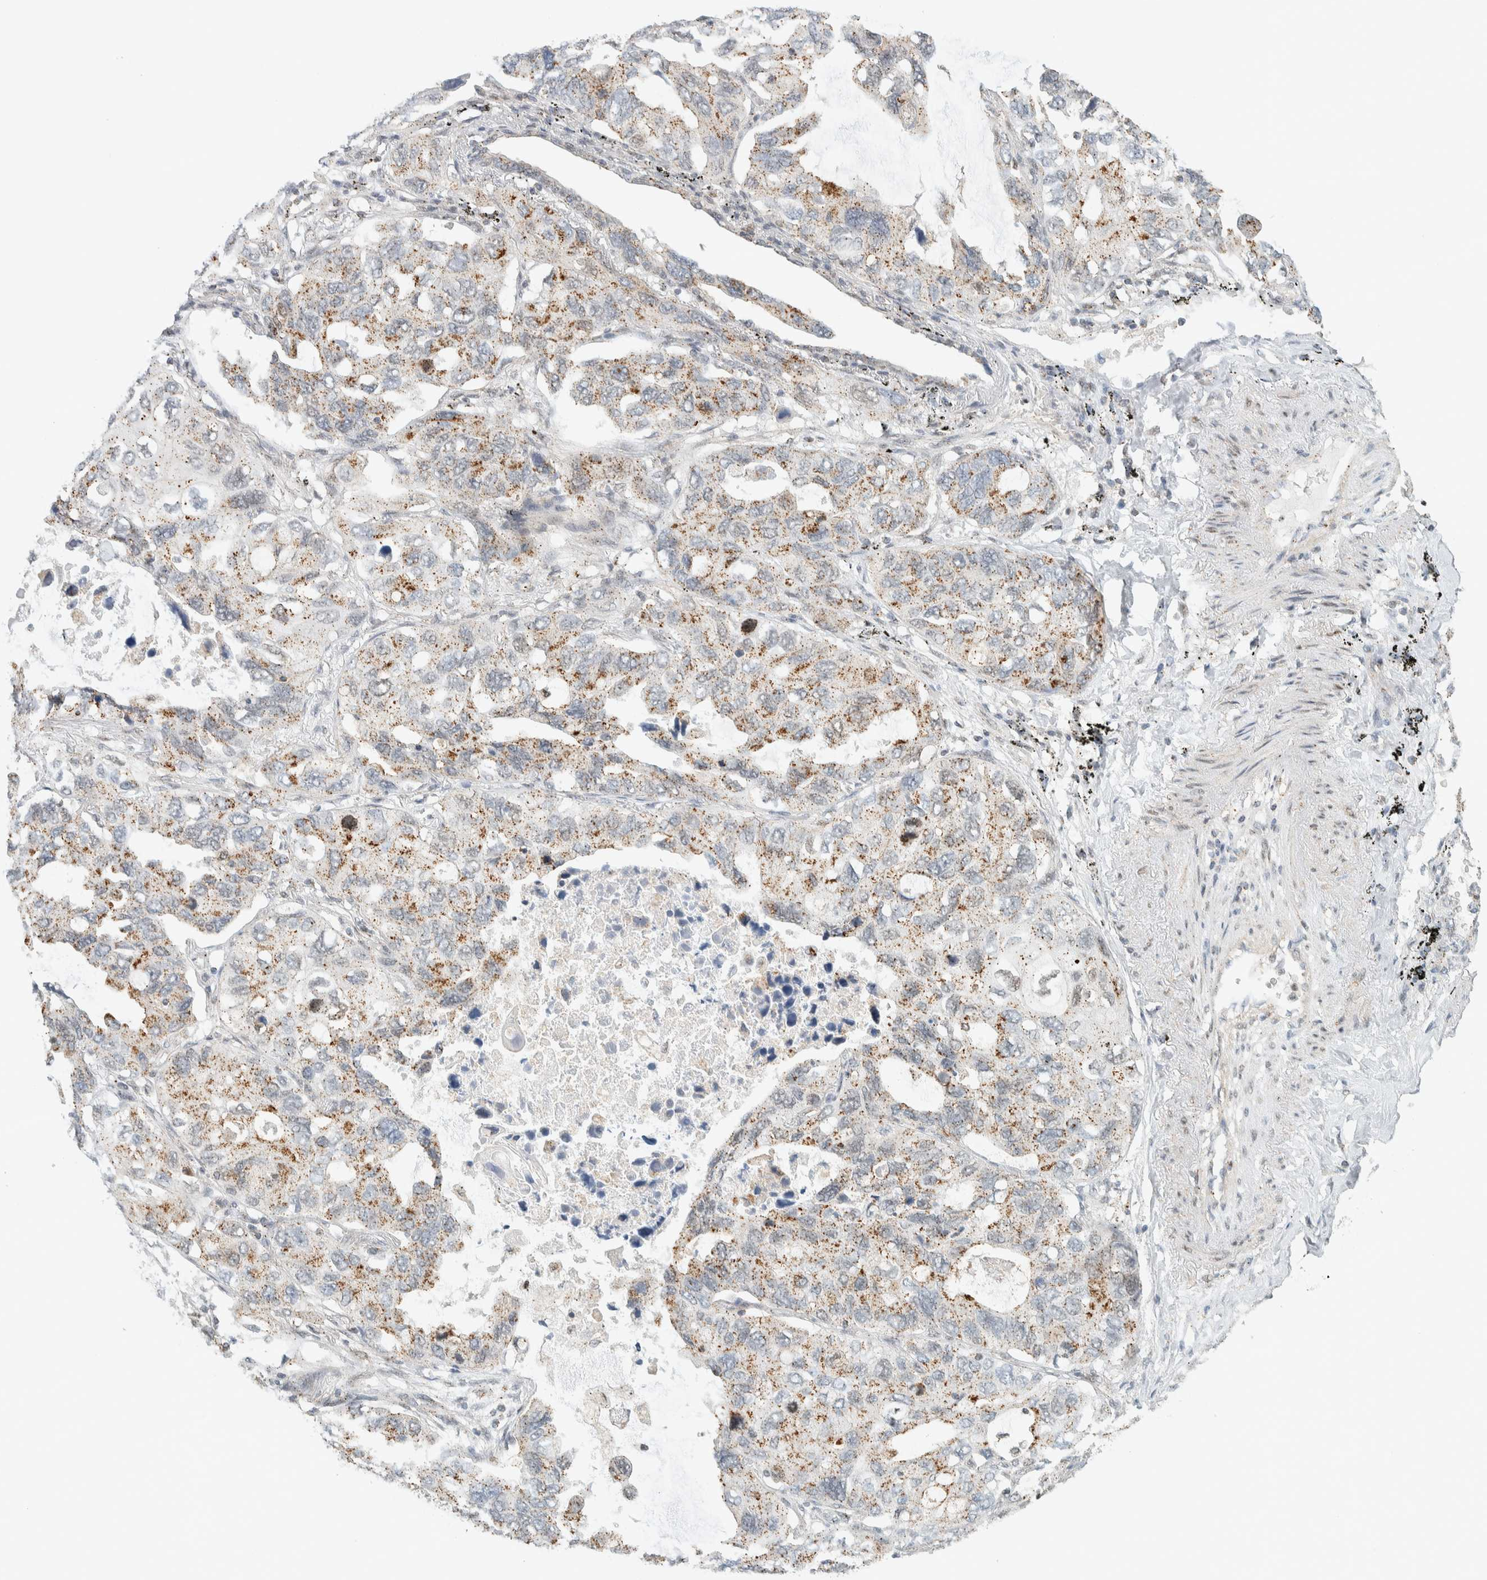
{"staining": {"intensity": "weak", "quantity": ">75%", "location": "cytoplasmic/membranous"}, "tissue": "lung cancer", "cell_type": "Tumor cells", "image_type": "cancer", "snomed": [{"axis": "morphology", "description": "Squamous cell carcinoma, NOS"}, {"axis": "topography", "description": "Lung"}], "caption": "Squamous cell carcinoma (lung) stained with DAB (3,3'-diaminobenzidine) IHC reveals low levels of weak cytoplasmic/membranous positivity in approximately >75% of tumor cells.", "gene": "TFE3", "patient": {"sex": "female", "age": 73}}